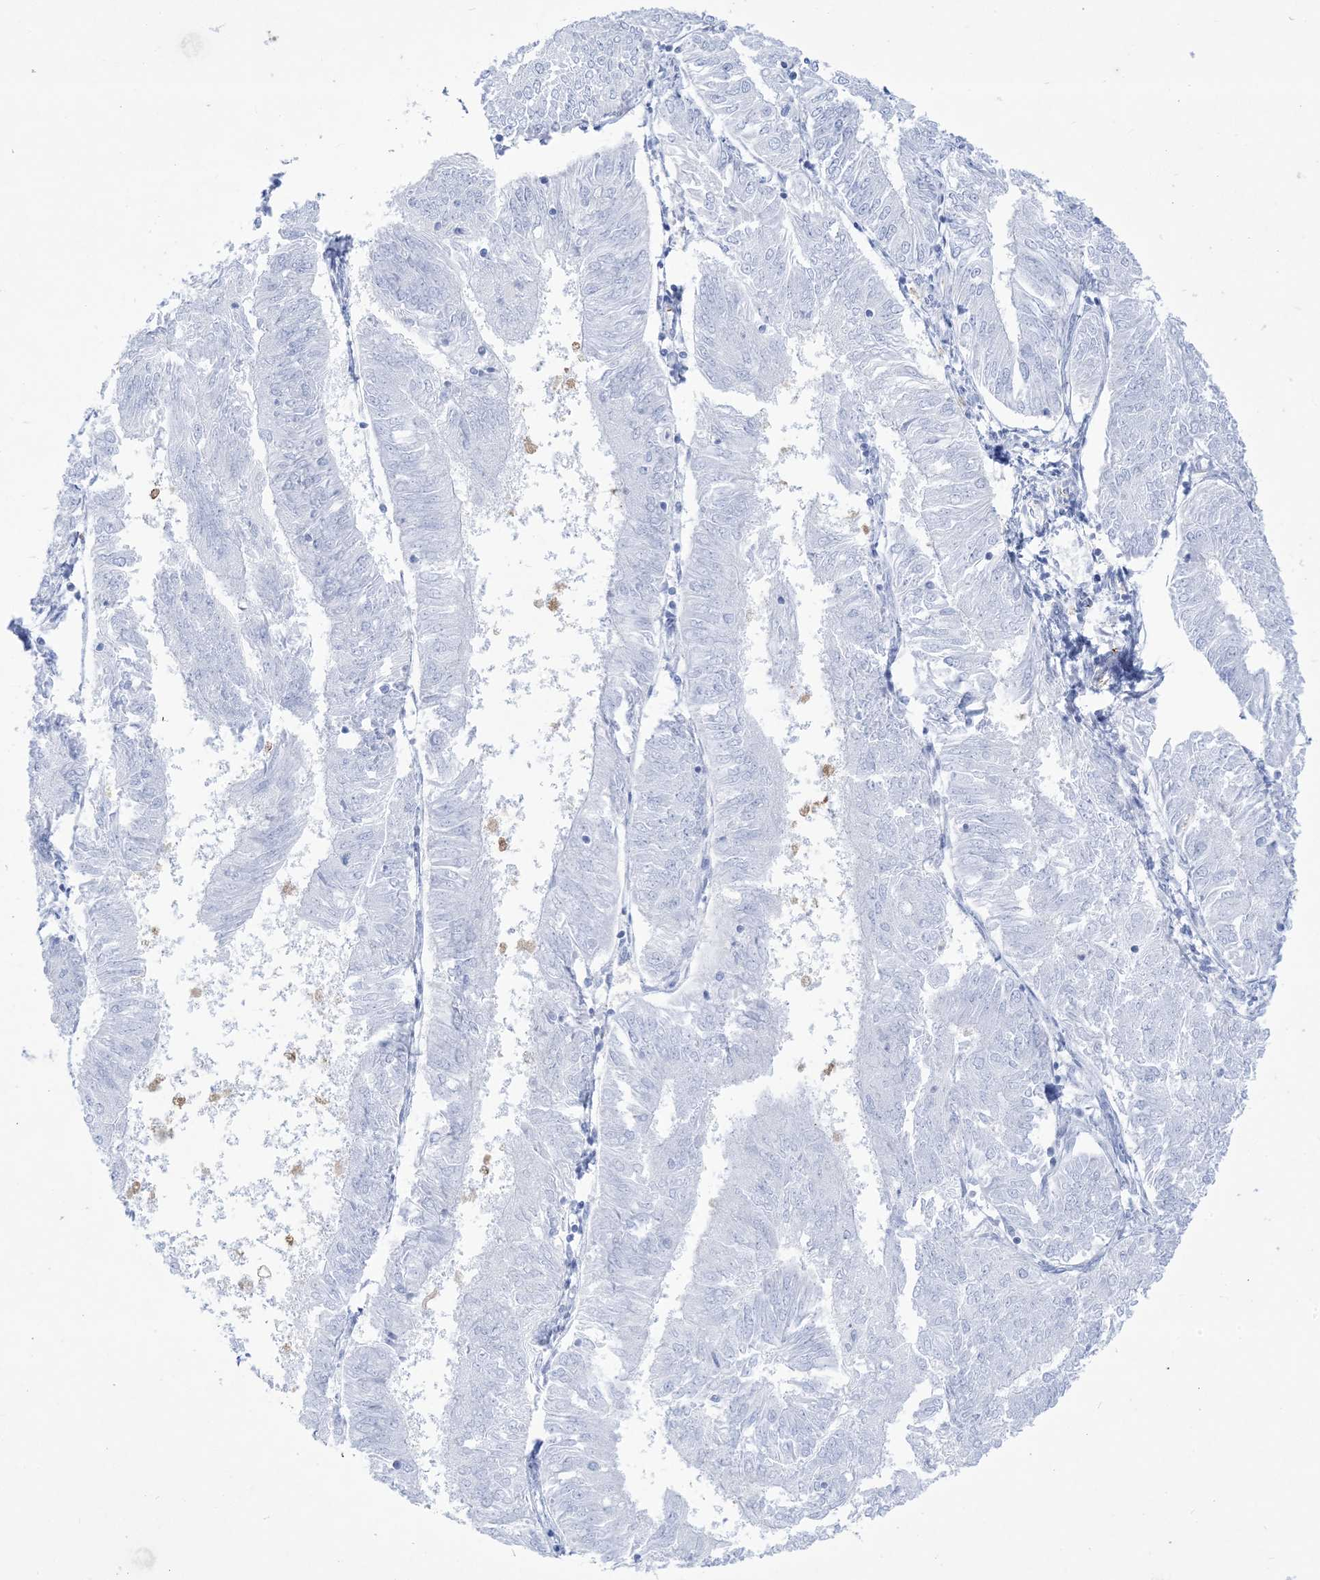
{"staining": {"intensity": "negative", "quantity": "none", "location": "none"}, "tissue": "endometrial cancer", "cell_type": "Tumor cells", "image_type": "cancer", "snomed": [{"axis": "morphology", "description": "Adenocarcinoma, NOS"}, {"axis": "topography", "description": "Endometrium"}], "caption": "IHC of human adenocarcinoma (endometrial) shows no positivity in tumor cells. The staining was performed using DAB (3,3'-diaminobenzidine) to visualize the protein expression in brown, while the nuclei were stained in blue with hematoxylin (Magnification: 20x).", "gene": "B3GNT7", "patient": {"sex": "female", "age": 58}}